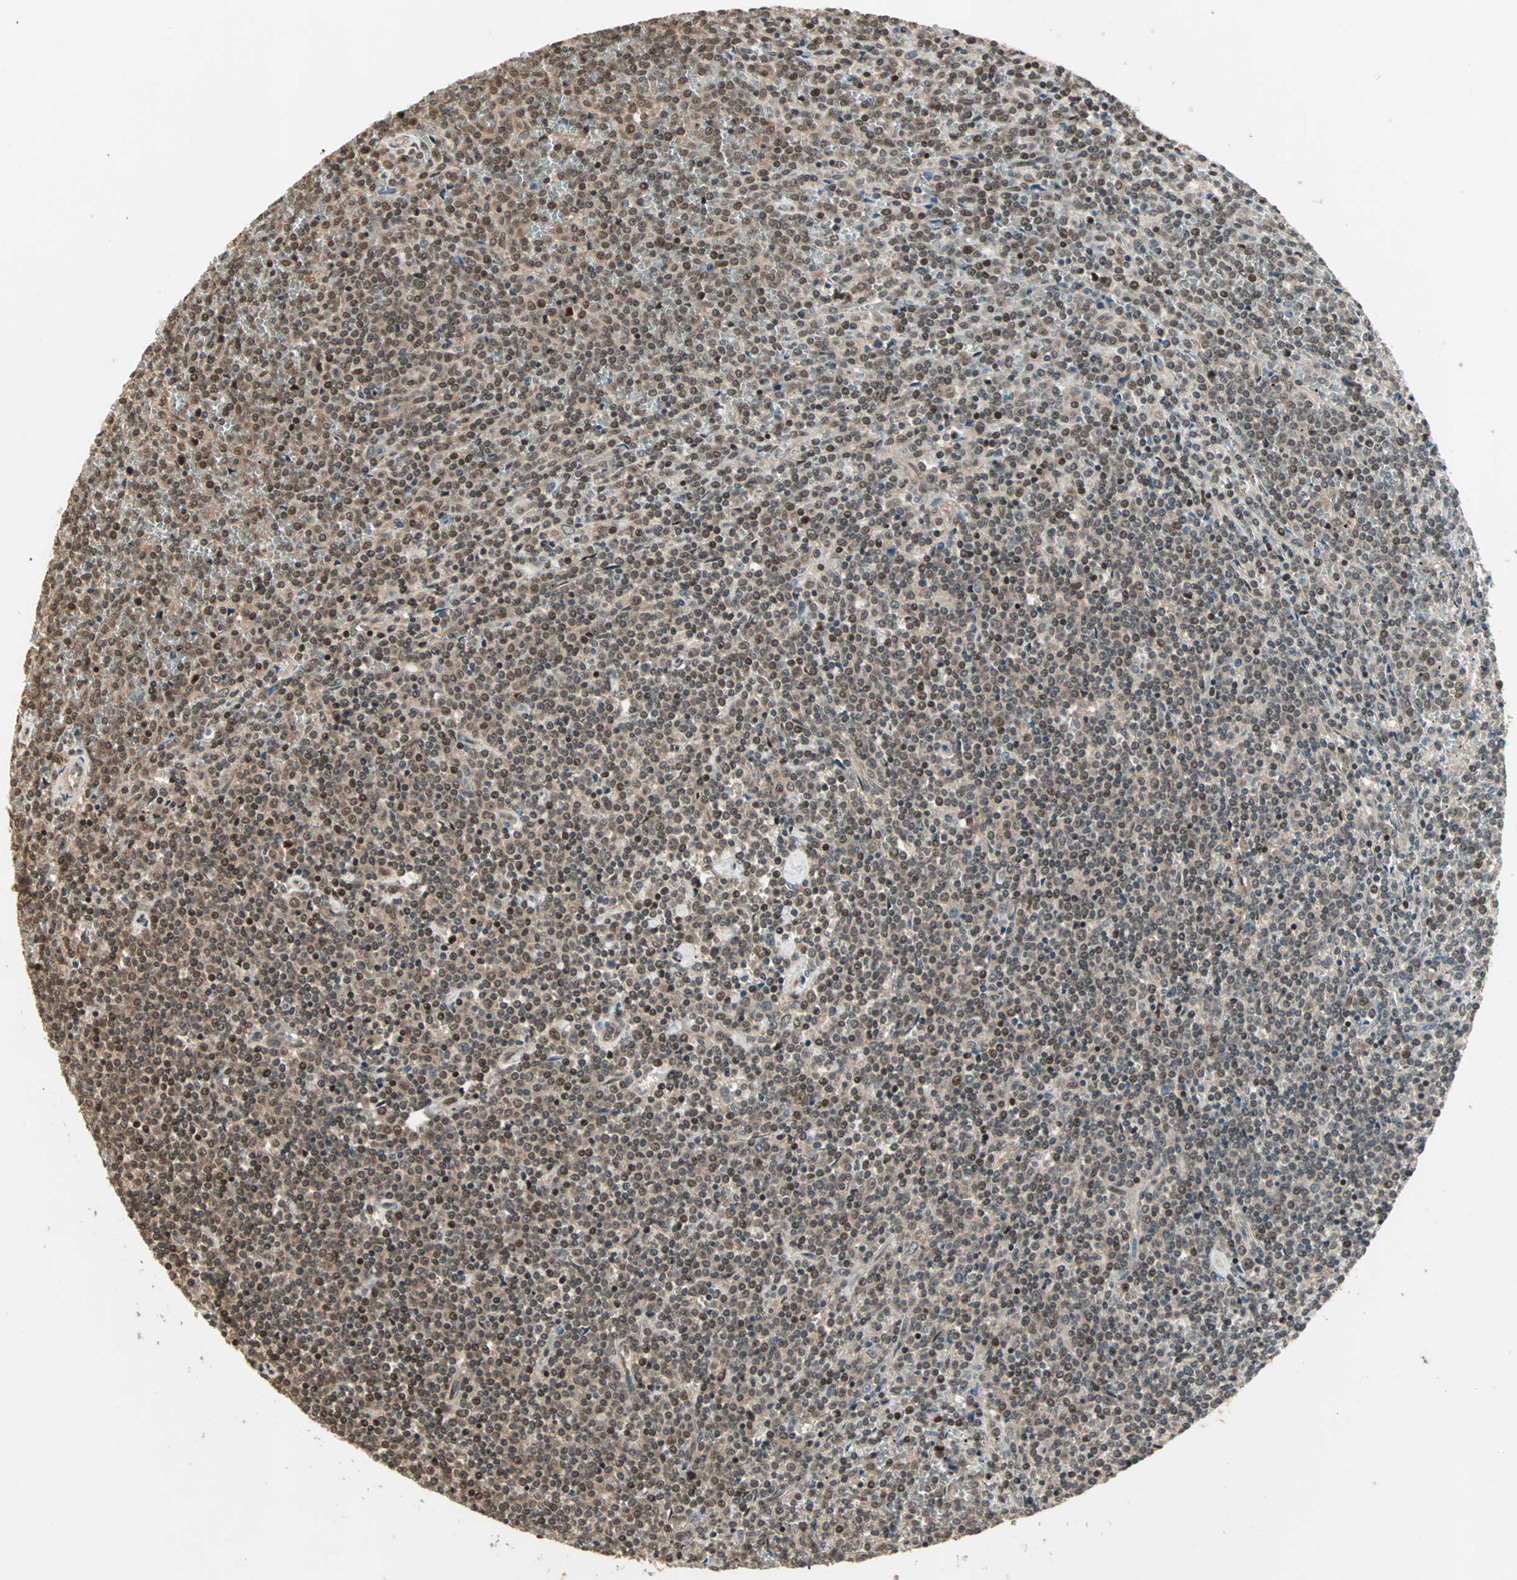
{"staining": {"intensity": "weak", "quantity": "25%-75%", "location": "nuclear"}, "tissue": "lymphoma", "cell_type": "Tumor cells", "image_type": "cancer", "snomed": [{"axis": "morphology", "description": "Malignant lymphoma, non-Hodgkin's type, Low grade"}, {"axis": "topography", "description": "Spleen"}], "caption": "Brown immunohistochemical staining in human malignant lymphoma, non-Hodgkin's type (low-grade) reveals weak nuclear expression in approximately 25%-75% of tumor cells. The staining is performed using DAB brown chromogen to label protein expression. The nuclei are counter-stained blue using hematoxylin.", "gene": "ZNF701", "patient": {"sex": "female", "age": 19}}